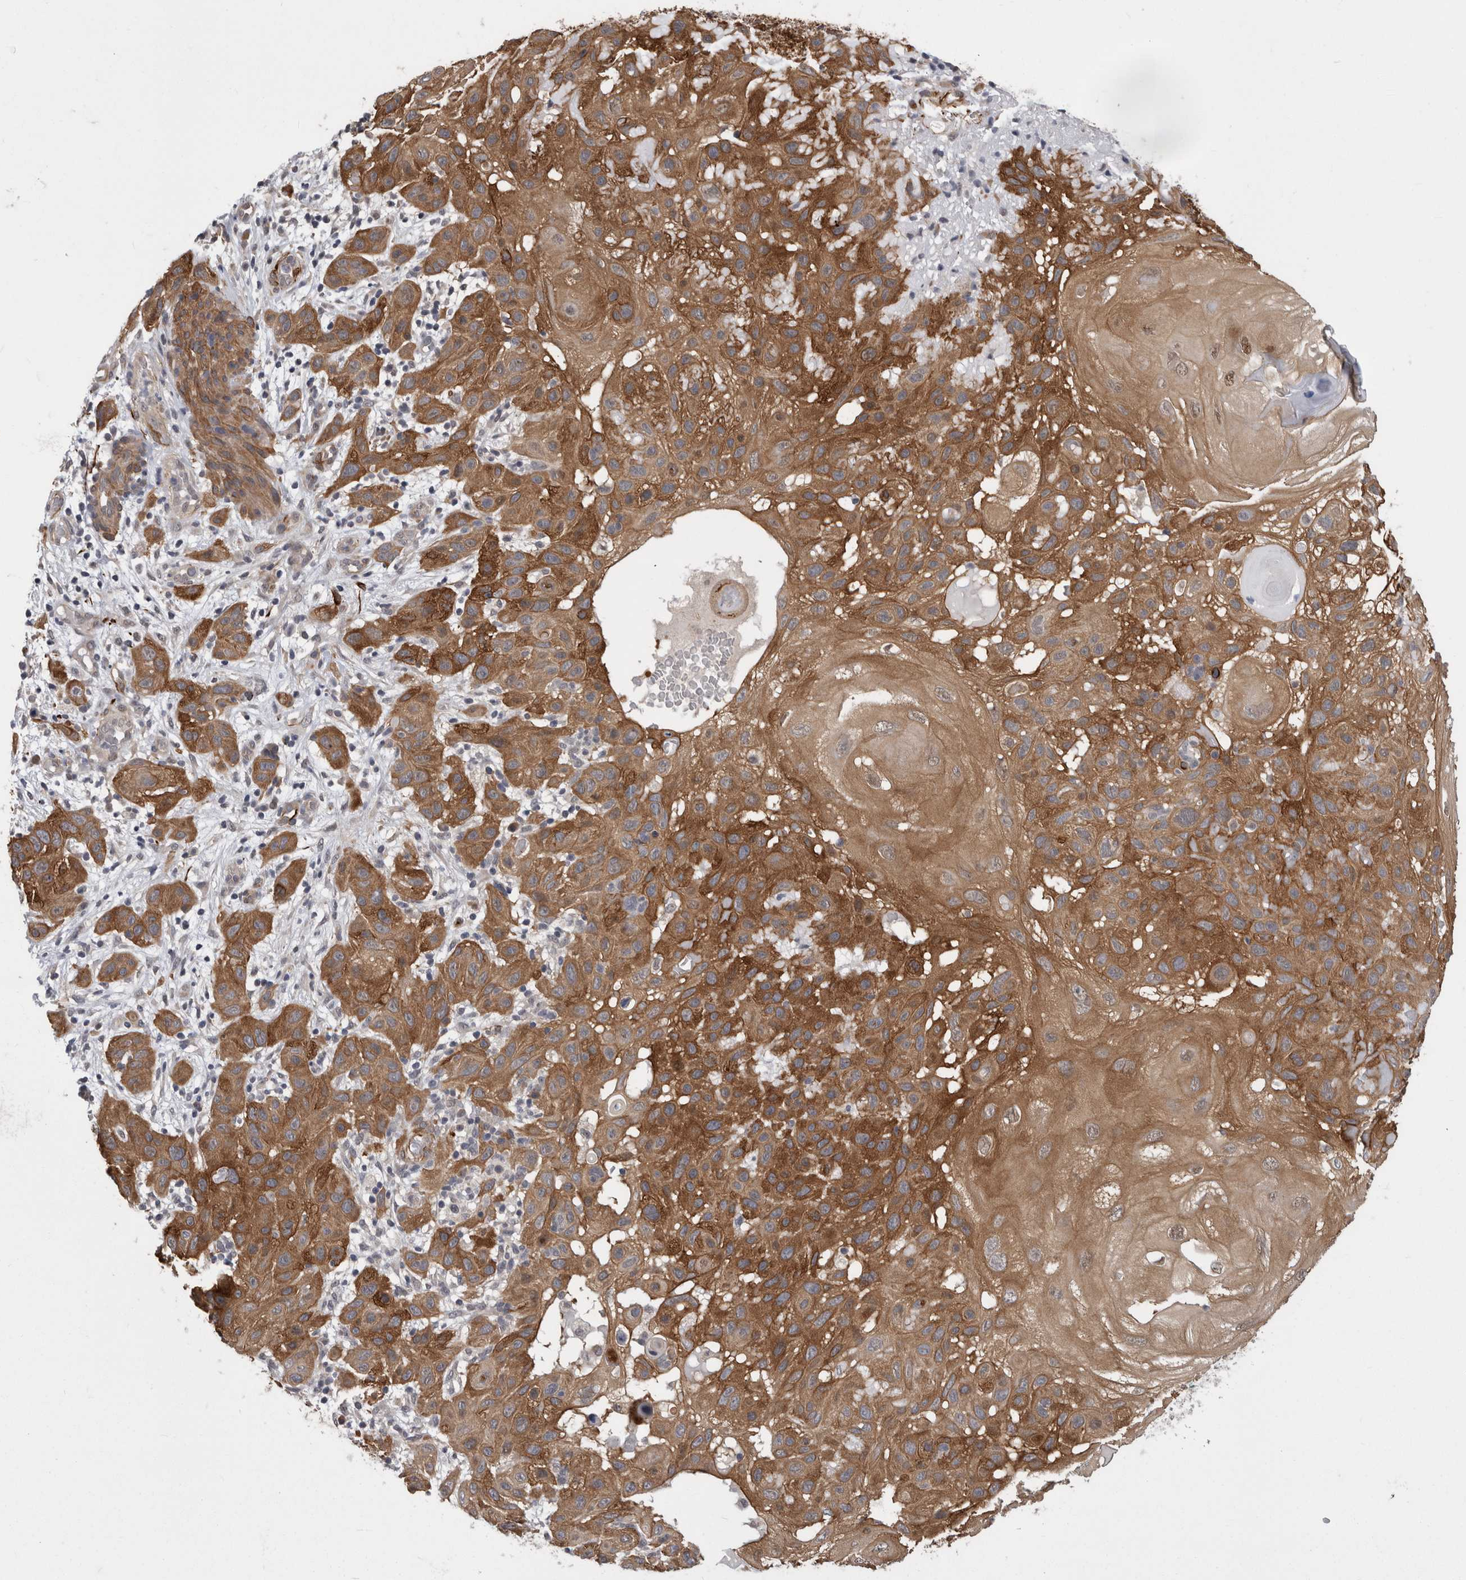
{"staining": {"intensity": "moderate", "quantity": ">75%", "location": "cytoplasmic/membranous"}, "tissue": "skin cancer", "cell_type": "Tumor cells", "image_type": "cancer", "snomed": [{"axis": "morphology", "description": "Normal tissue, NOS"}, {"axis": "morphology", "description": "Squamous cell carcinoma, NOS"}, {"axis": "topography", "description": "Skin"}], "caption": "Protein positivity by immunohistochemistry (IHC) displays moderate cytoplasmic/membranous expression in about >75% of tumor cells in skin cancer (squamous cell carcinoma).", "gene": "FAM83H", "patient": {"sex": "female", "age": 96}}